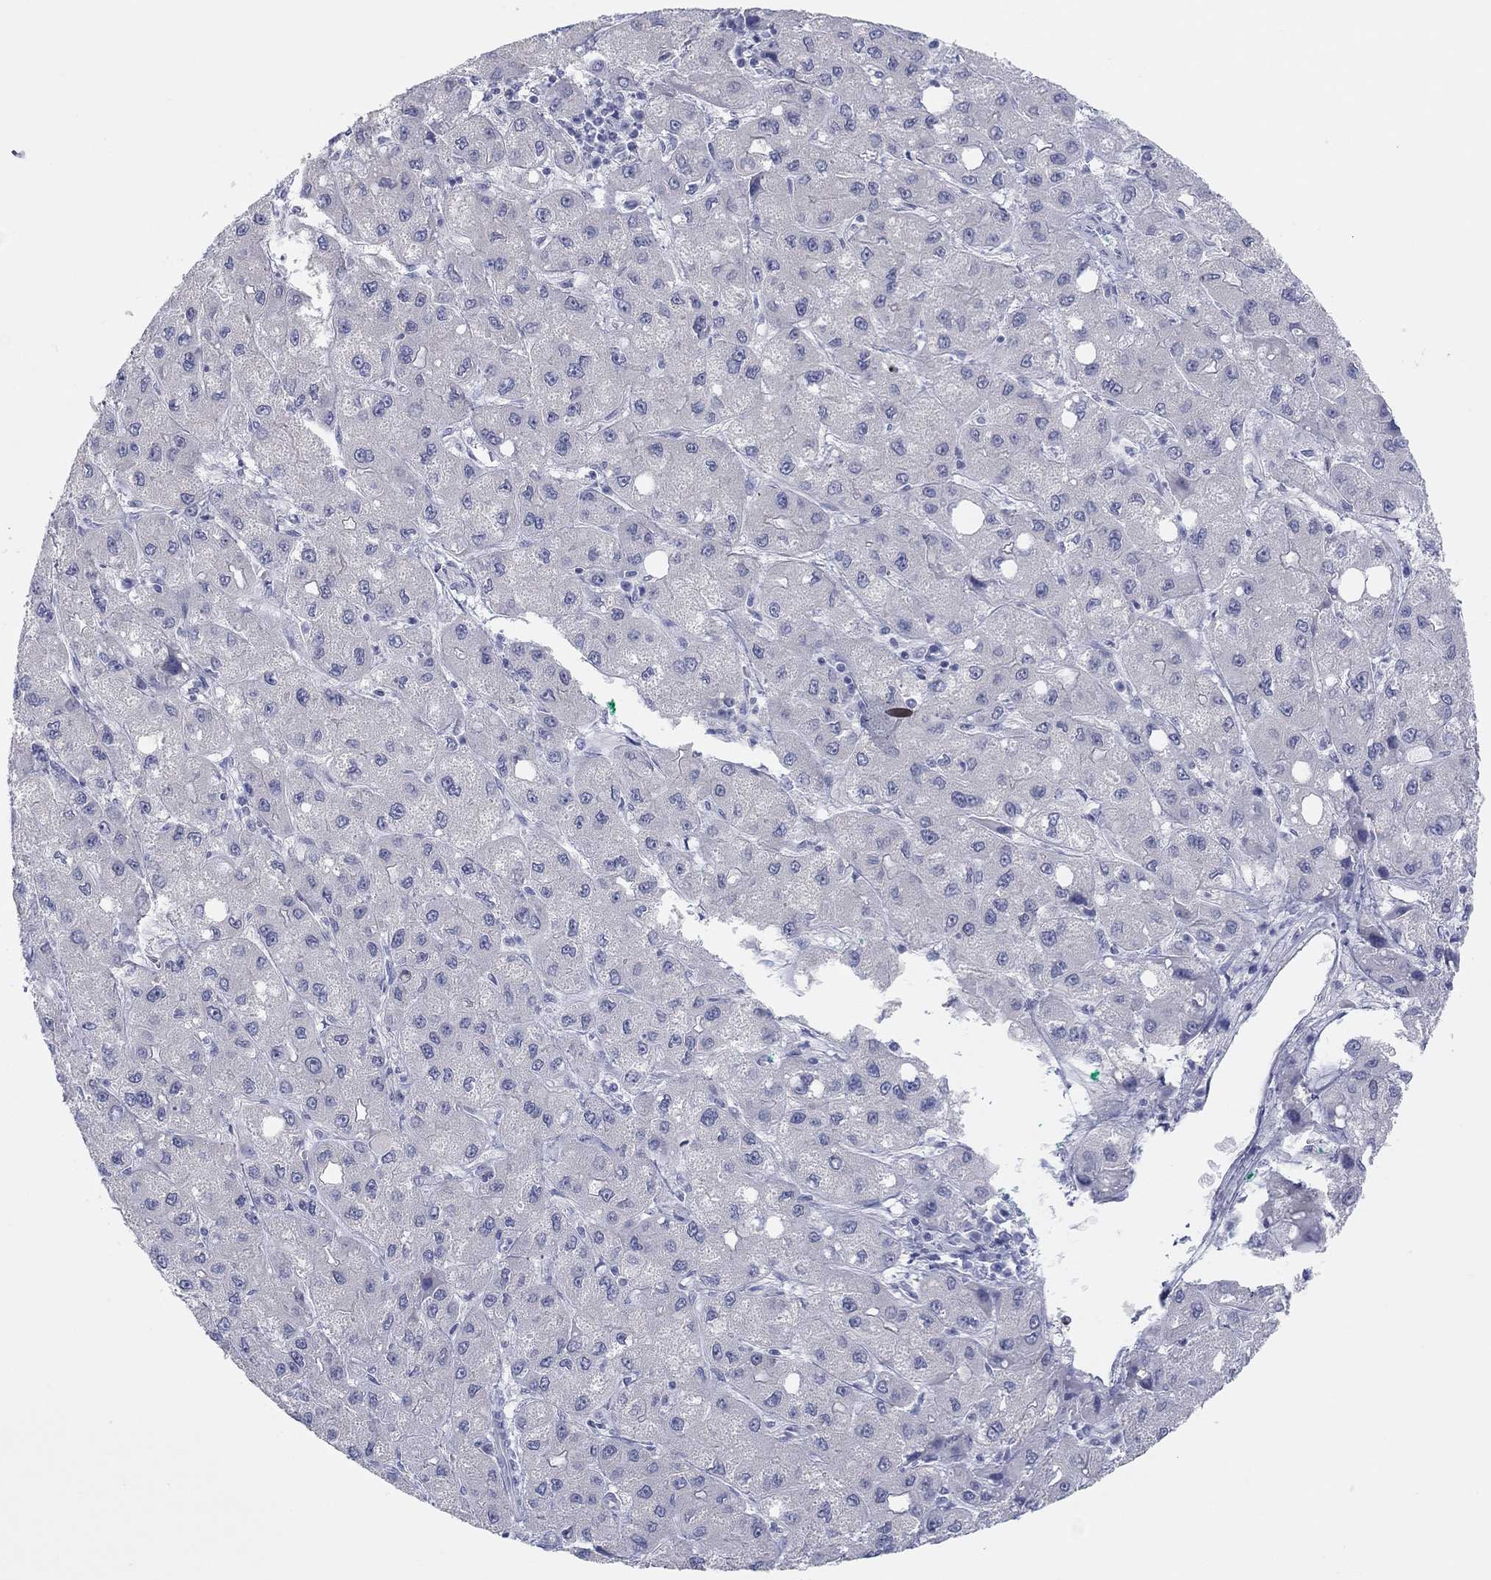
{"staining": {"intensity": "negative", "quantity": "none", "location": "none"}, "tissue": "liver cancer", "cell_type": "Tumor cells", "image_type": "cancer", "snomed": [{"axis": "morphology", "description": "Carcinoma, Hepatocellular, NOS"}, {"axis": "topography", "description": "Liver"}], "caption": "This histopathology image is of liver cancer stained with immunohistochemistry (IHC) to label a protein in brown with the nuclei are counter-stained blue. There is no positivity in tumor cells.", "gene": "CPNE6", "patient": {"sex": "male", "age": 73}}